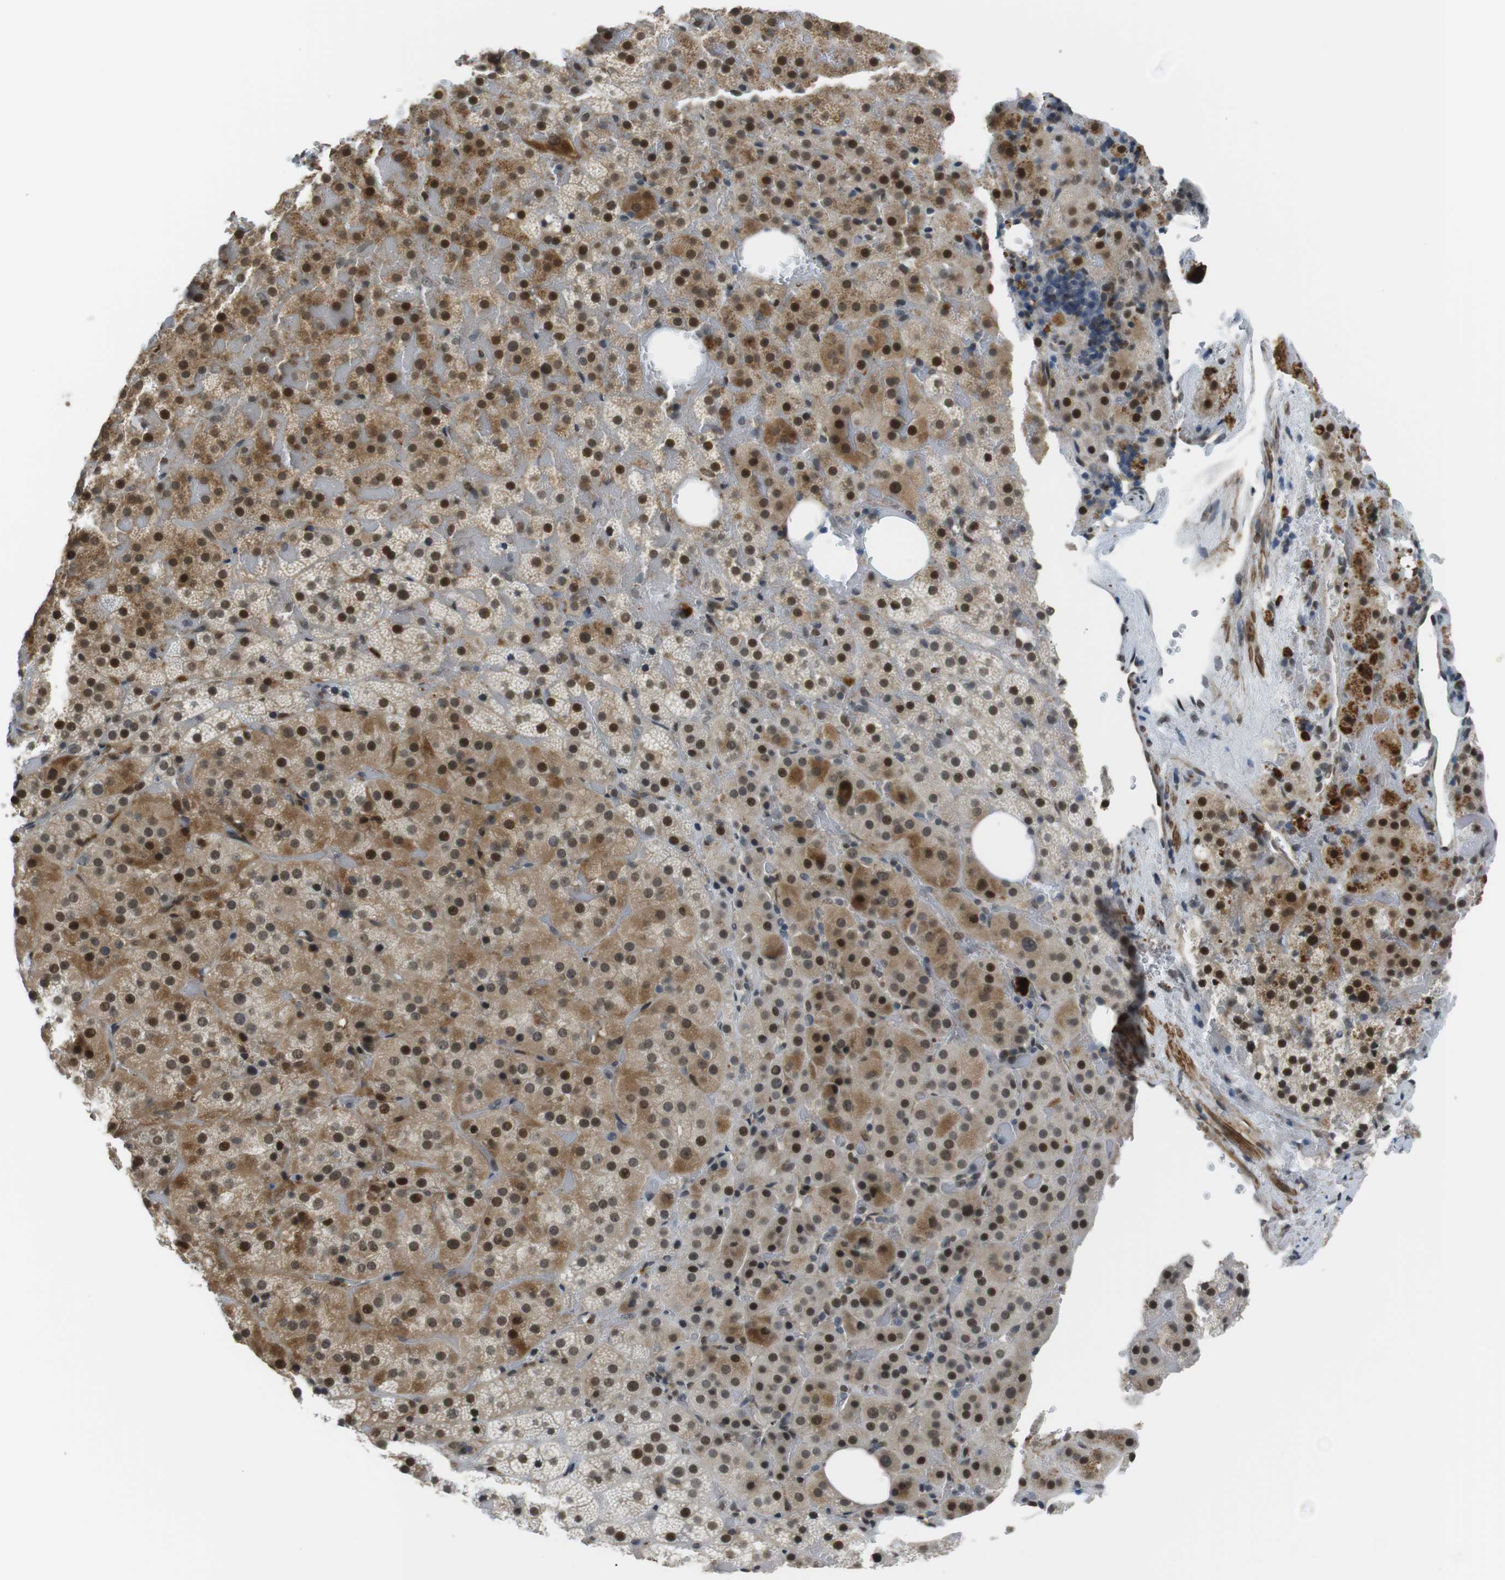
{"staining": {"intensity": "moderate", "quantity": ">75%", "location": "cytoplasmic/membranous,nuclear"}, "tissue": "adrenal gland", "cell_type": "Glandular cells", "image_type": "normal", "snomed": [{"axis": "morphology", "description": "Normal tissue, NOS"}, {"axis": "topography", "description": "Adrenal gland"}], "caption": "This photomicrograph exhibits immunohistochemistry staining of benign adrenal gland, with medium moderate cytoplasmic/membranous,nuclear staining in about >75% of glandular cells.", "gene": "USP7", "patient": {"sex": "female", "age": 59}}